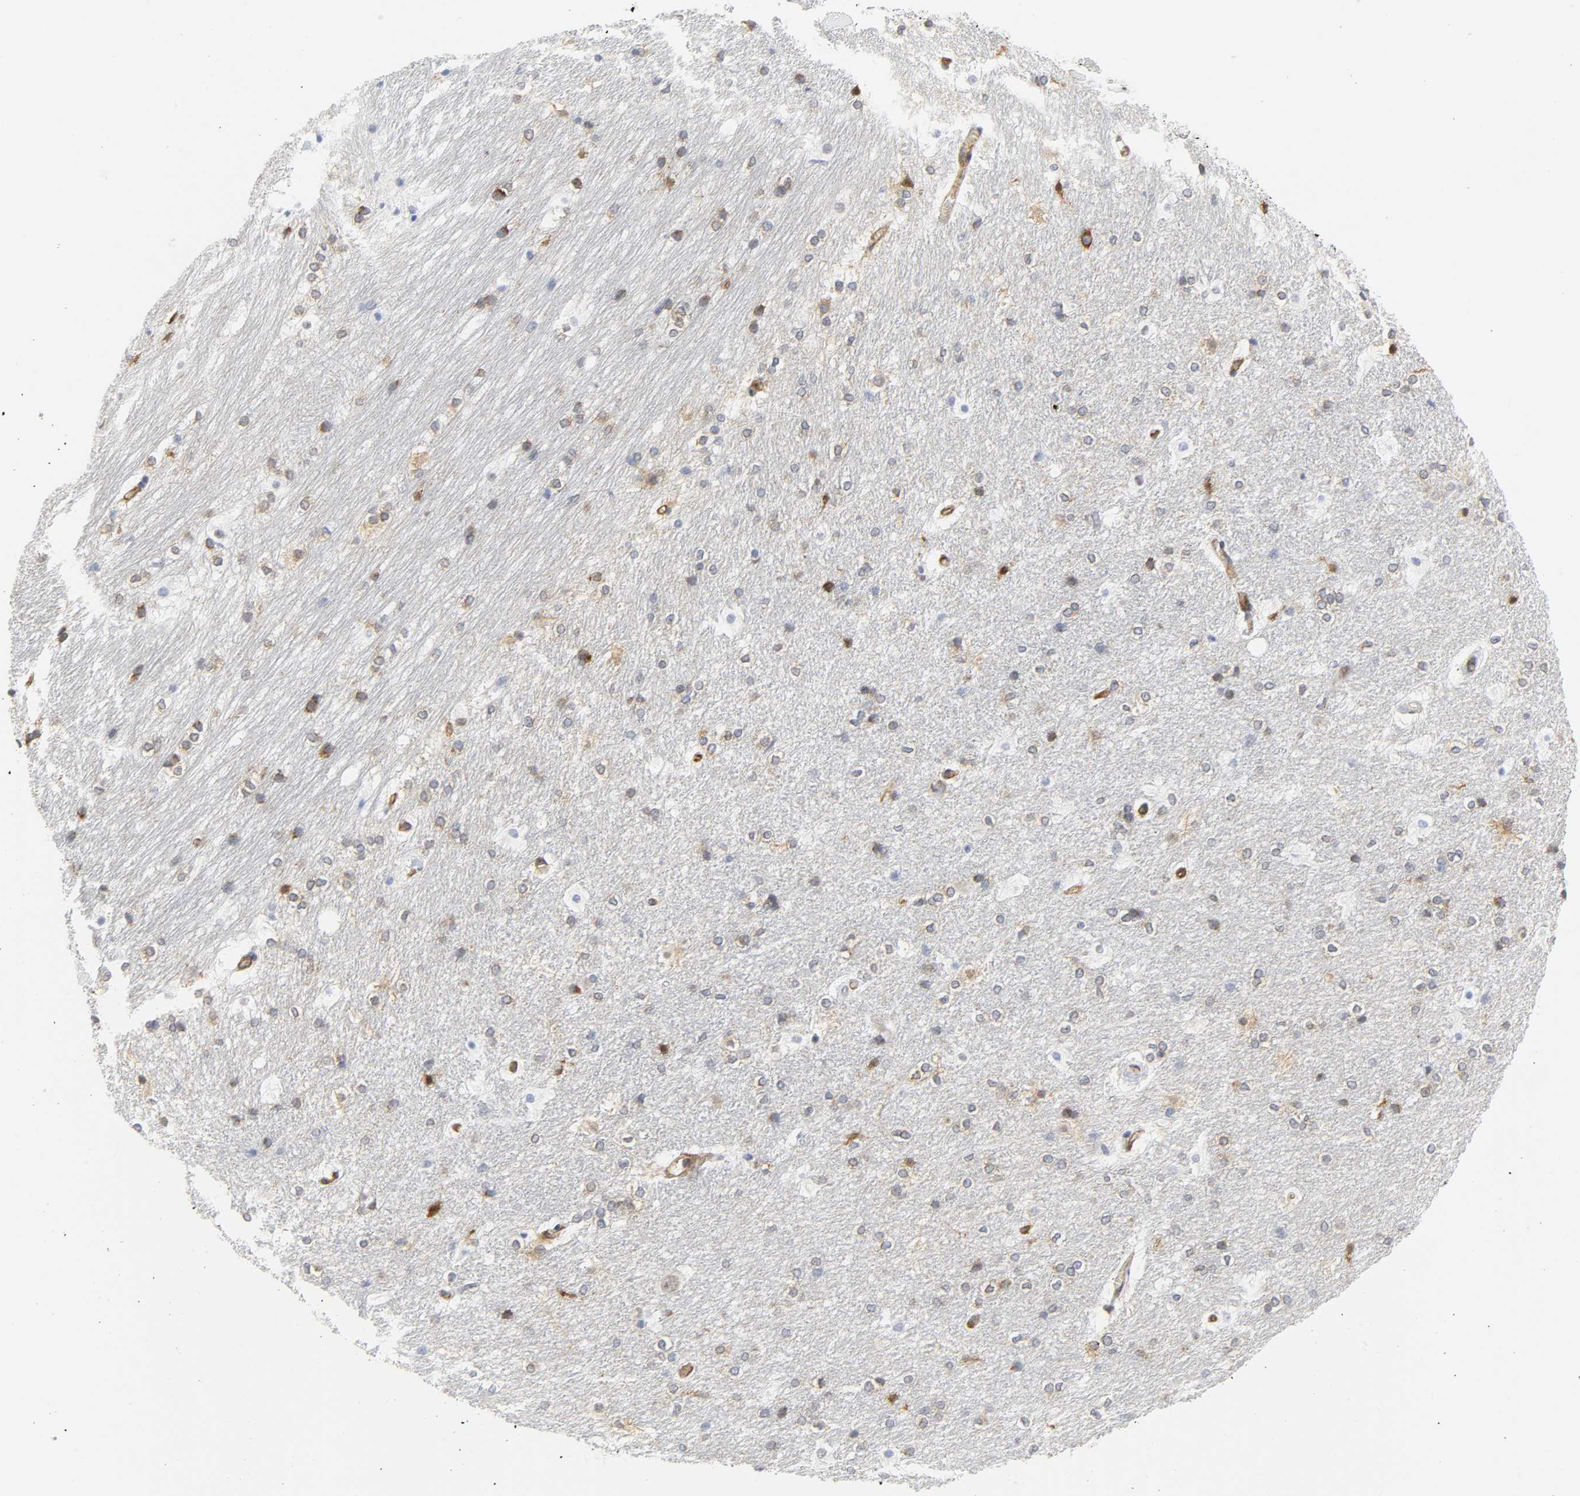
{"staining": {"intensity": "moderate", "quantity": "<25%", "location": "cytoplasmic/membranous,nuclear"}, "tissue": "hippocampus", "cell_type": "Glial cells", "image_type": "normal", "snomed": [{"axis": "morphology", "description": "Normal tissue, NOS"}, {"axis": "topography", "description": "Hippocampus"}], "caption": "Immunohistochemical staining of unremarkable human hippocampus reveals <25% levels of moderate cytoplasmic/membranous,nuclear protein expression in approximately <25% of glial cells.", "gene": "DOCK1", "patient": {"sex": "female", "age": 19}}